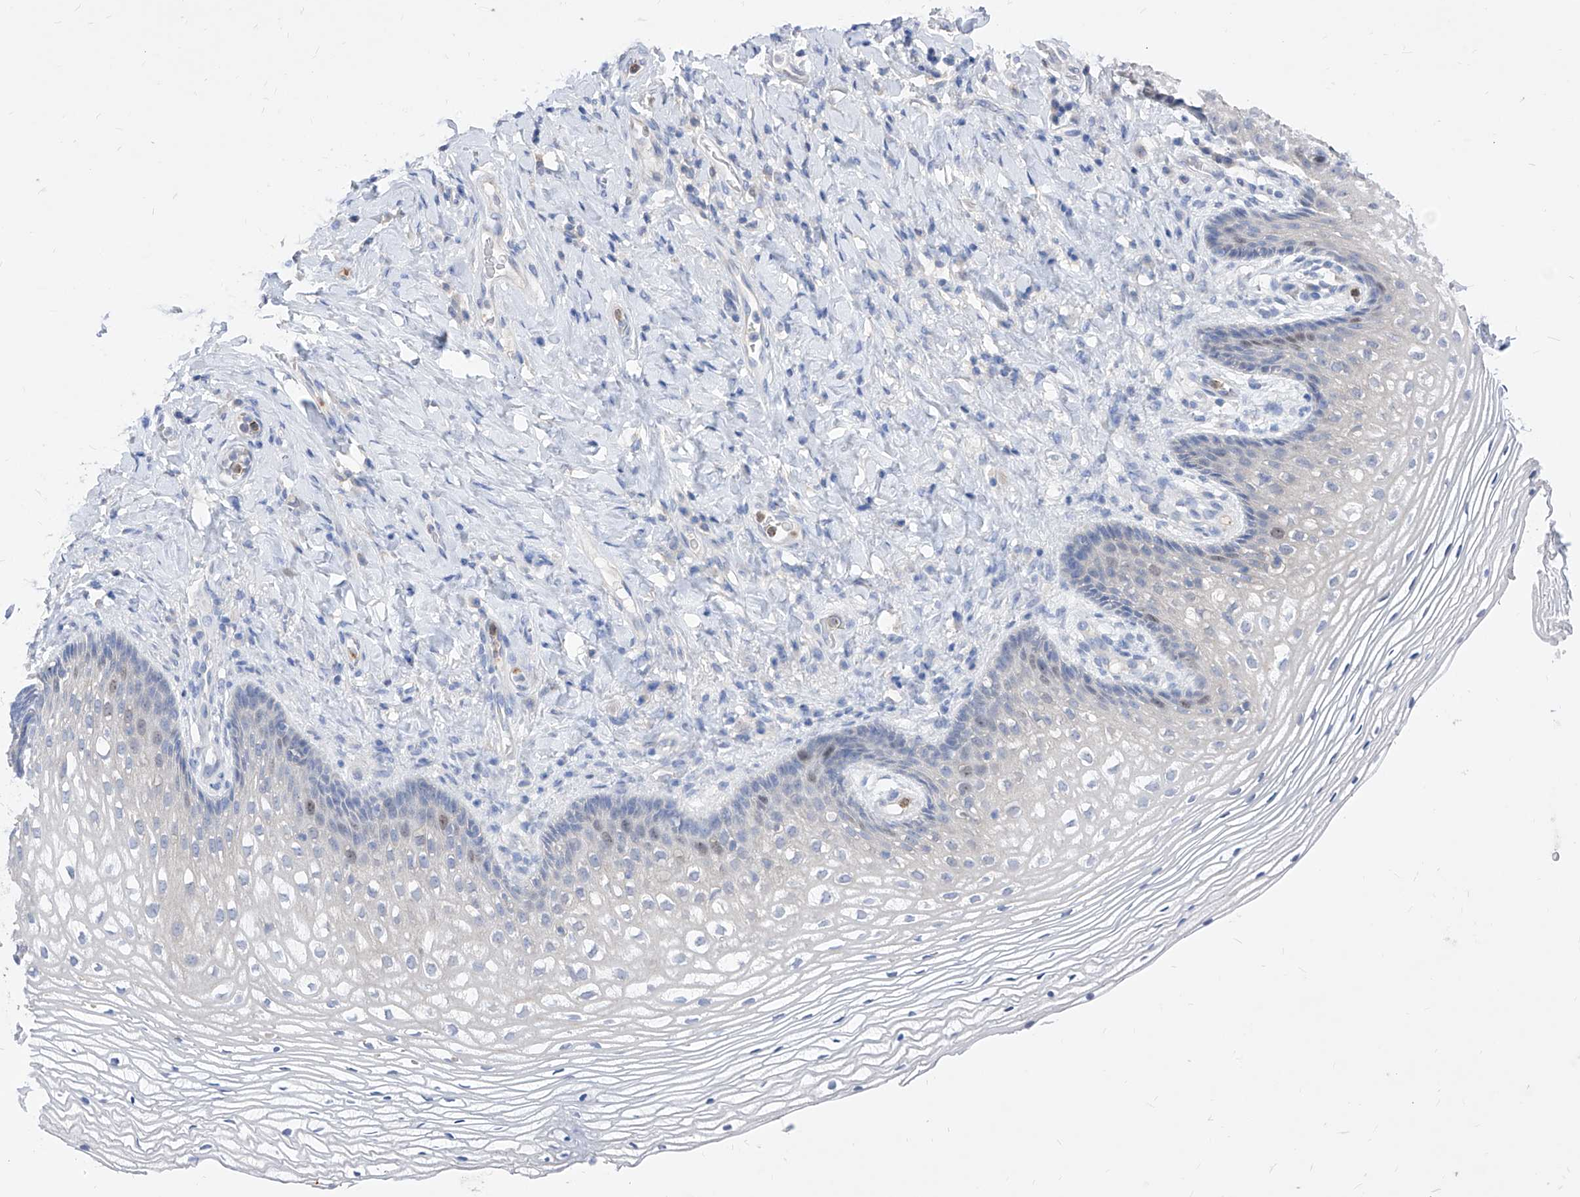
{"staining": {"intensity": "negative", "quantity": "none", "location": "none"}, "tissue": "vagina", "cell_type": "Squamous epithelial cells", "image_type": "normal", "snomed": [{"axis": "morphology", "description": "Normal tissue, NOS"}, {"axis": "topography", "description": "Vagina"}], "caption": "Human vagina stained for a protein using IHC displays no expression in squamous epithelial cells.", "gene": "VAX1", "patient": {"sex": "female", "age": 60}}